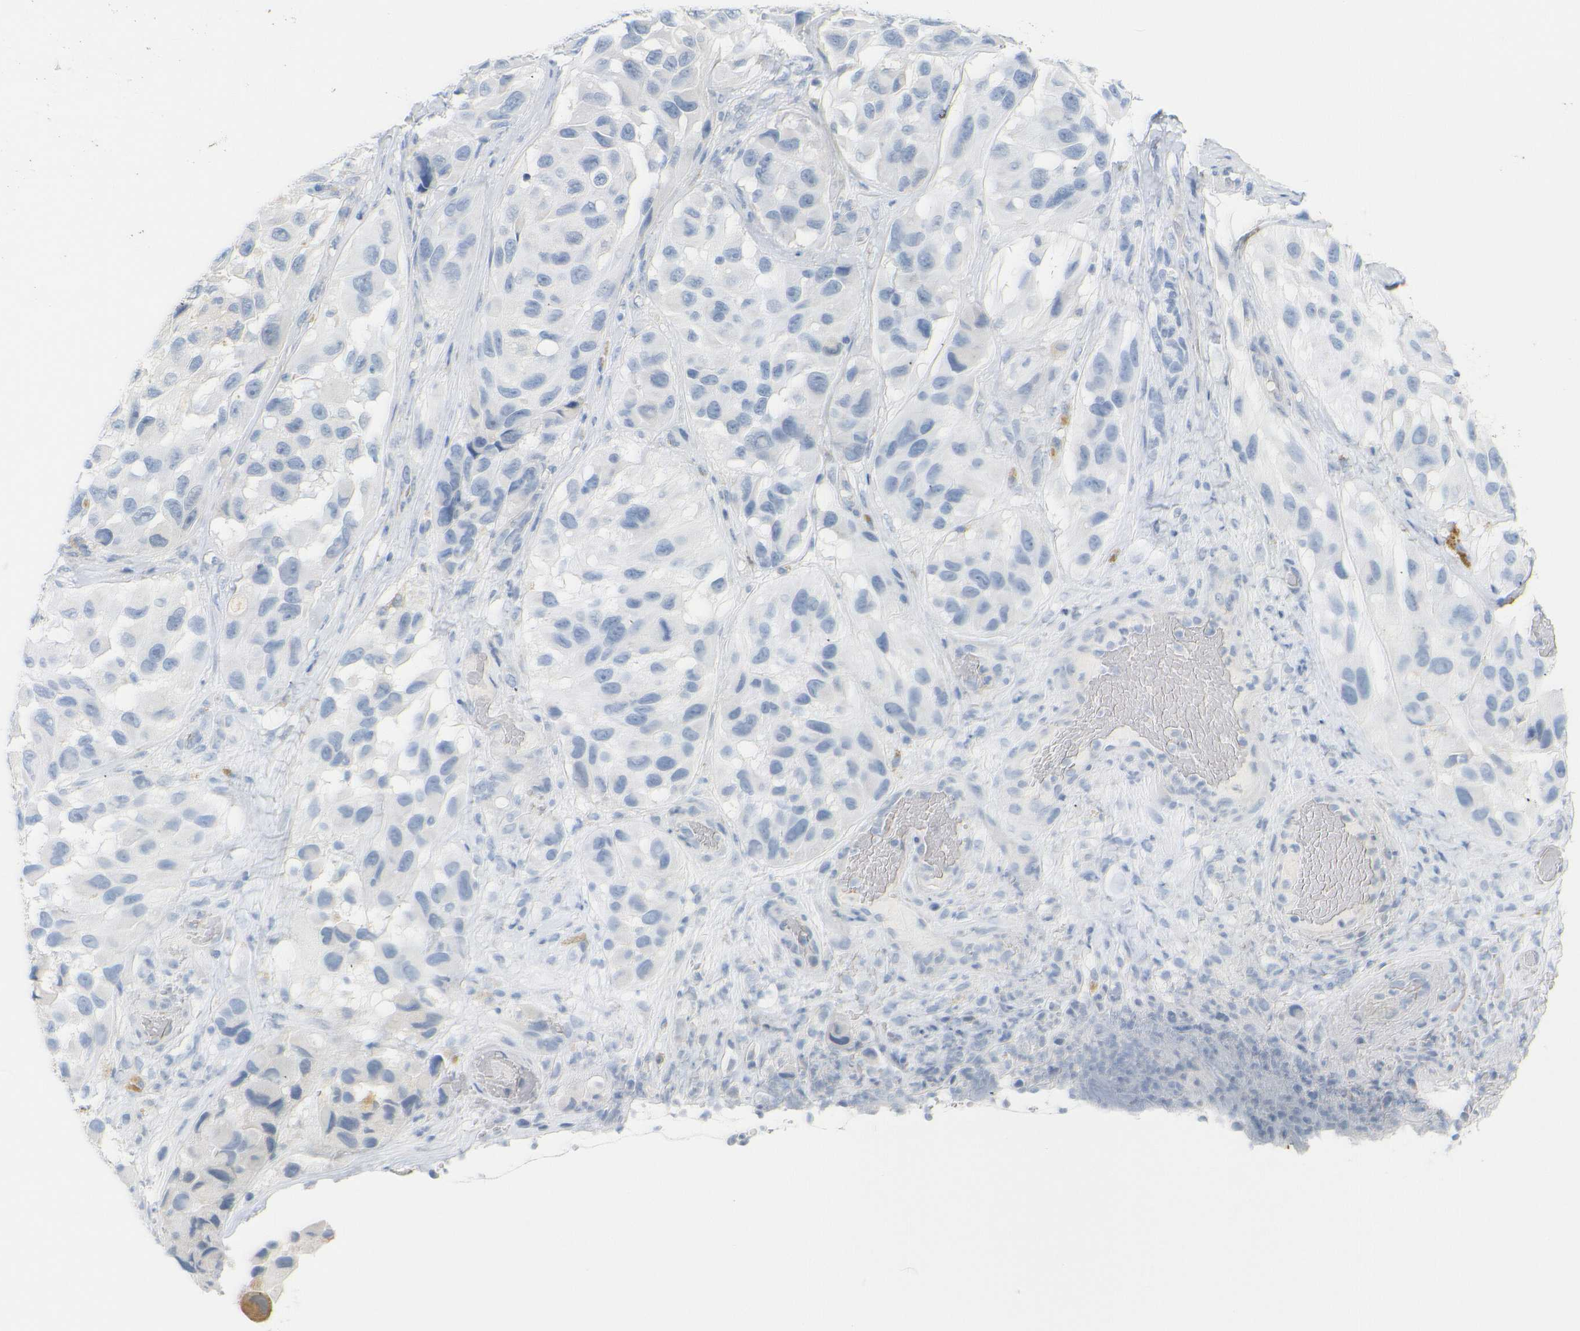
{"staining": {"intensity": "negative", "quantity": "none", "location": "none"}, "tissue": "melanoma", "cell_type": "Tumor cells", "image_type": "cancer", "snomed": [{"axis": "morphology", "description": "Malignant melanoma, NOS"}, {"axis": "topography", "description": "Skin"}], "caption": "A histopathology image of human malignant melanoma is negative for staining in tumor cells.", "gene": "OPN1SW", "patient": {"sex": "female", "age": 73}}